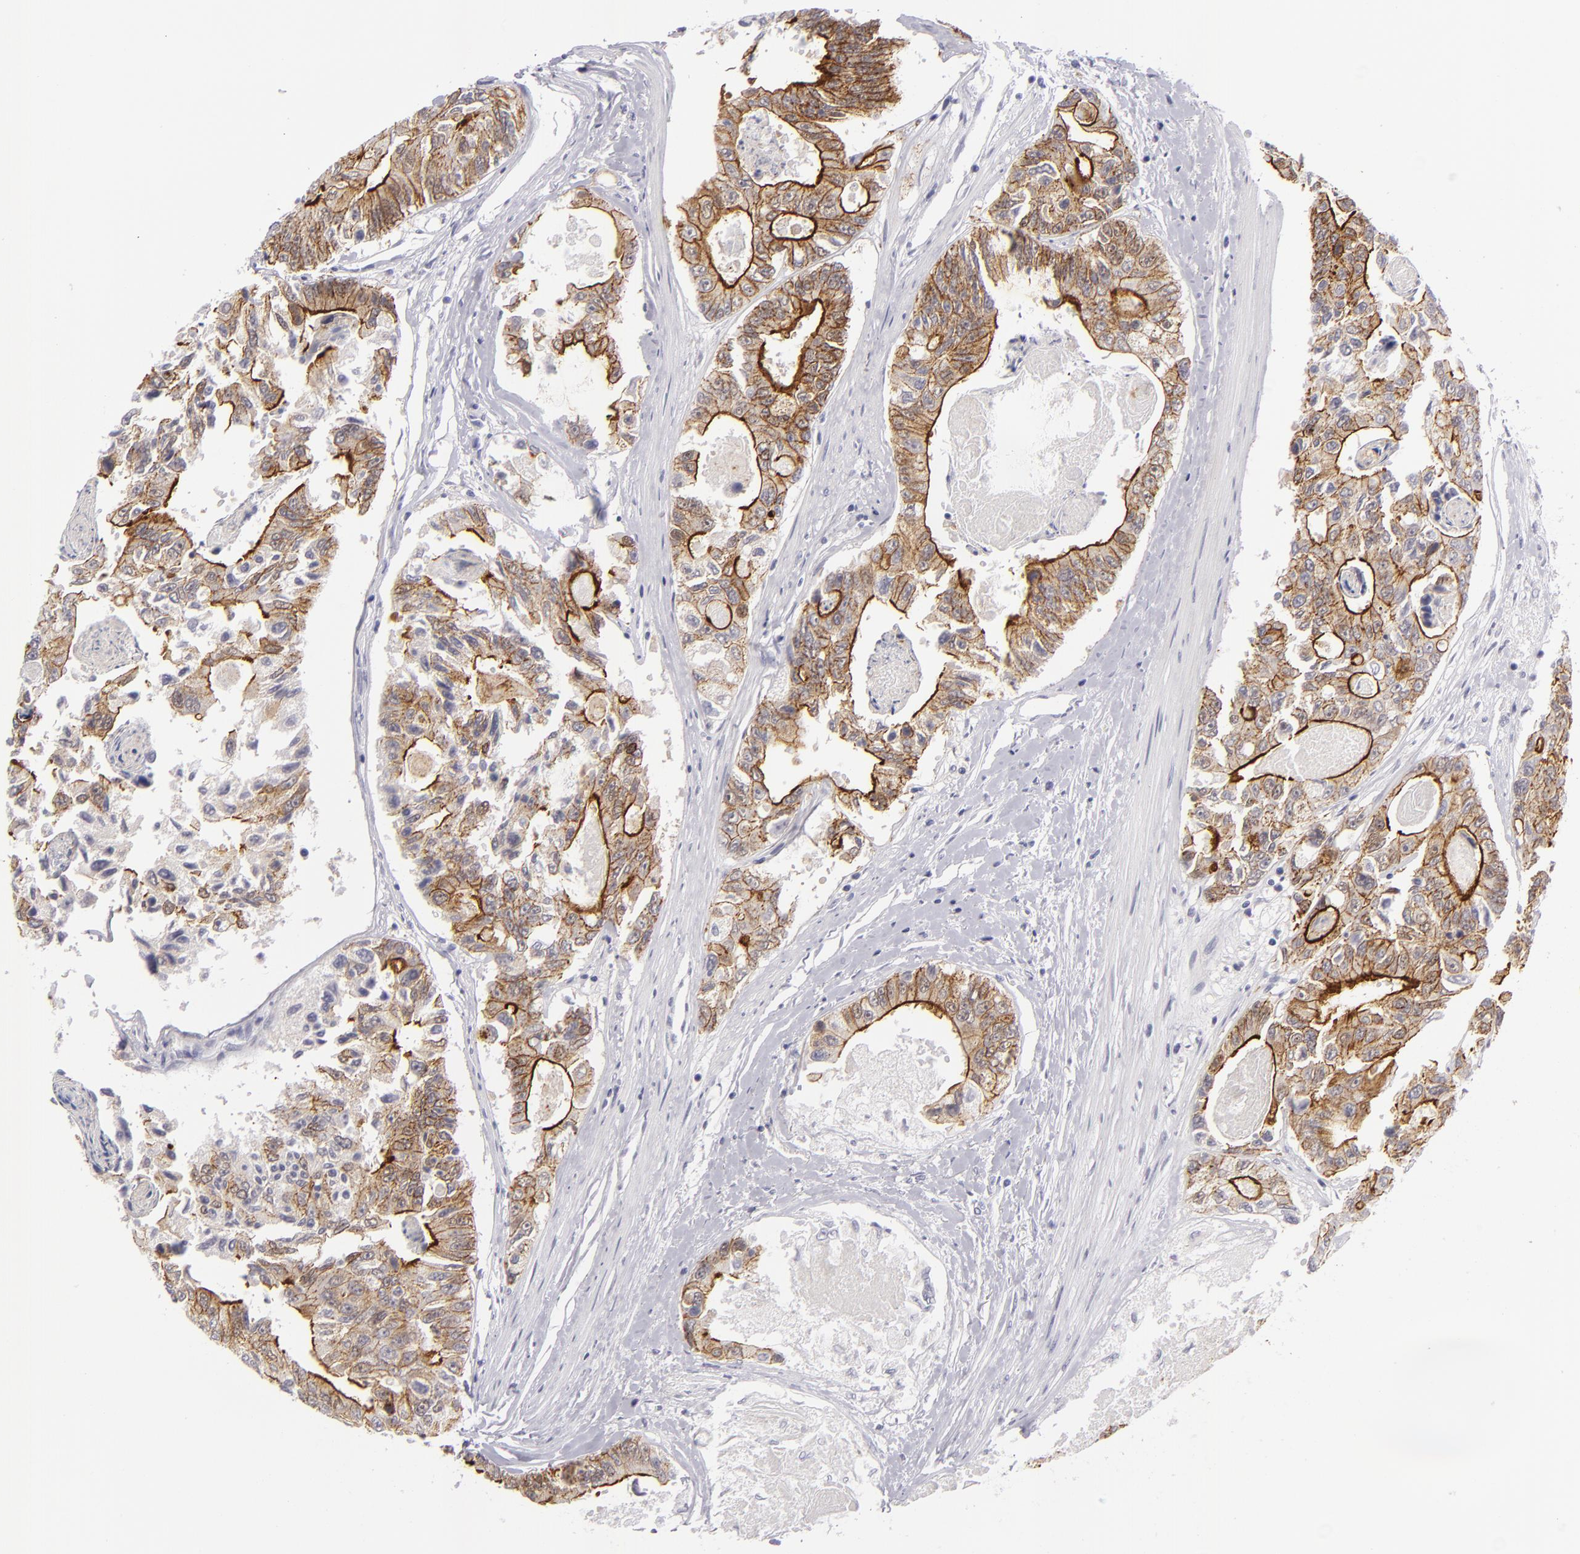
{"staining": {"intensity": "strong", "quantity": ">75%", "location": "cytoplasmic/membranous"}, "tissue": "colorectal cancer", "cell_type": "Tumor cells", "image_type": "cancer", "snomed": [{"axis": "morphology", "description": "Adenocarcinoma, NOS"}, {"axis": "topography", "description": "Colon"}], "caption": "Strong cytoplasmic/membranous positivity is present in approximately >75% of tumor cells in colorectal cancer.", "gene": "VIL1", "patient": {"sex": "female", "age": 86}}